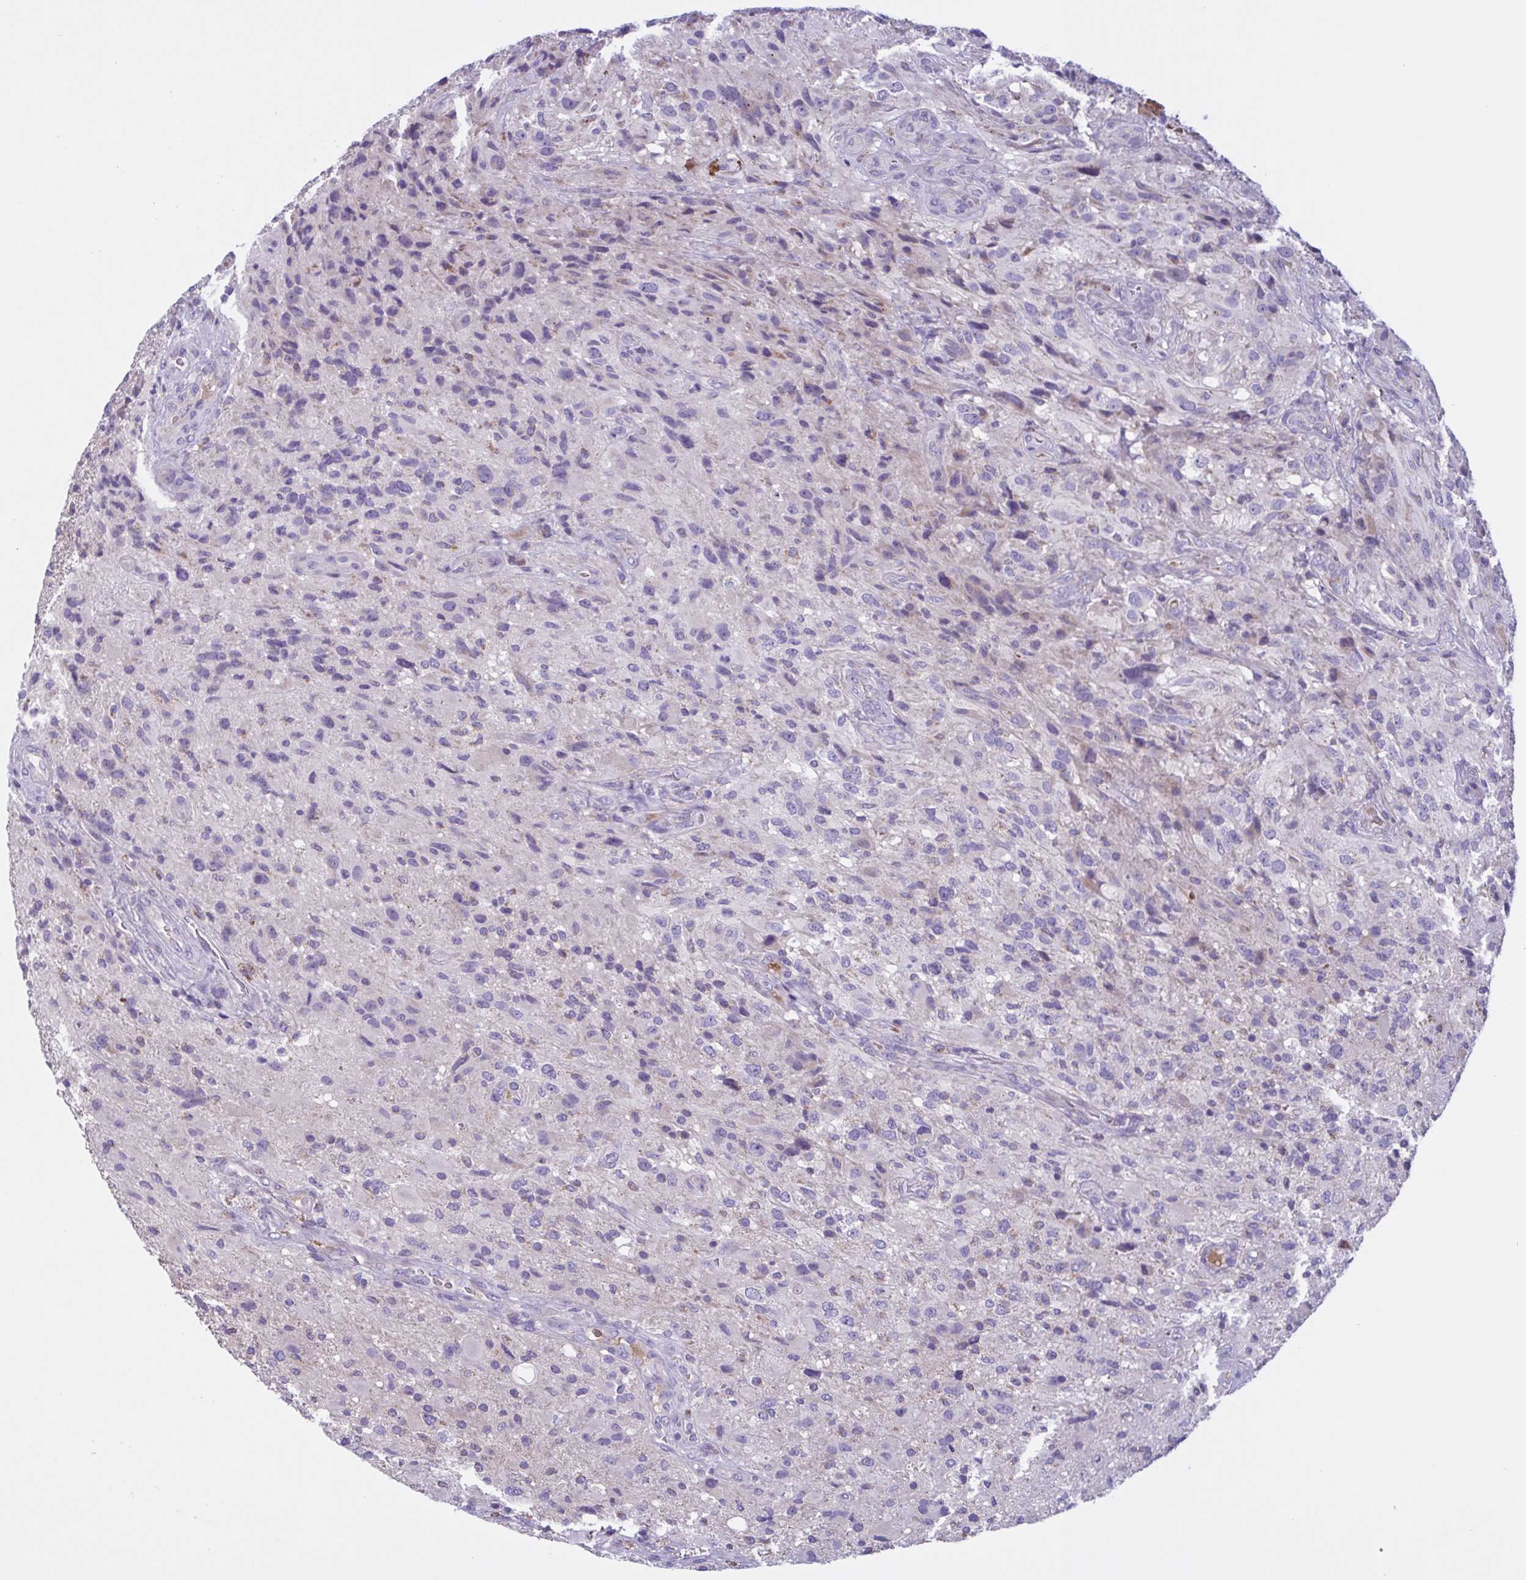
{"staining": {"intensity": "negative", "quantity": "none", "location": "none"}, "tissue": "glioma", "cell_type": "Tumor cells", "image_type": "cancer", "snomed": [{"axis": "morphology", "description": "Glioma, malignant, High grade"}, {"axis": "topography", "description": "Brain"}], "caption": "A micrograph of glioma stained for a protein demonstrates no brown staining in tumor cells.", "gene": "F13B", "patient": {"sex": "male", "age": 53}}